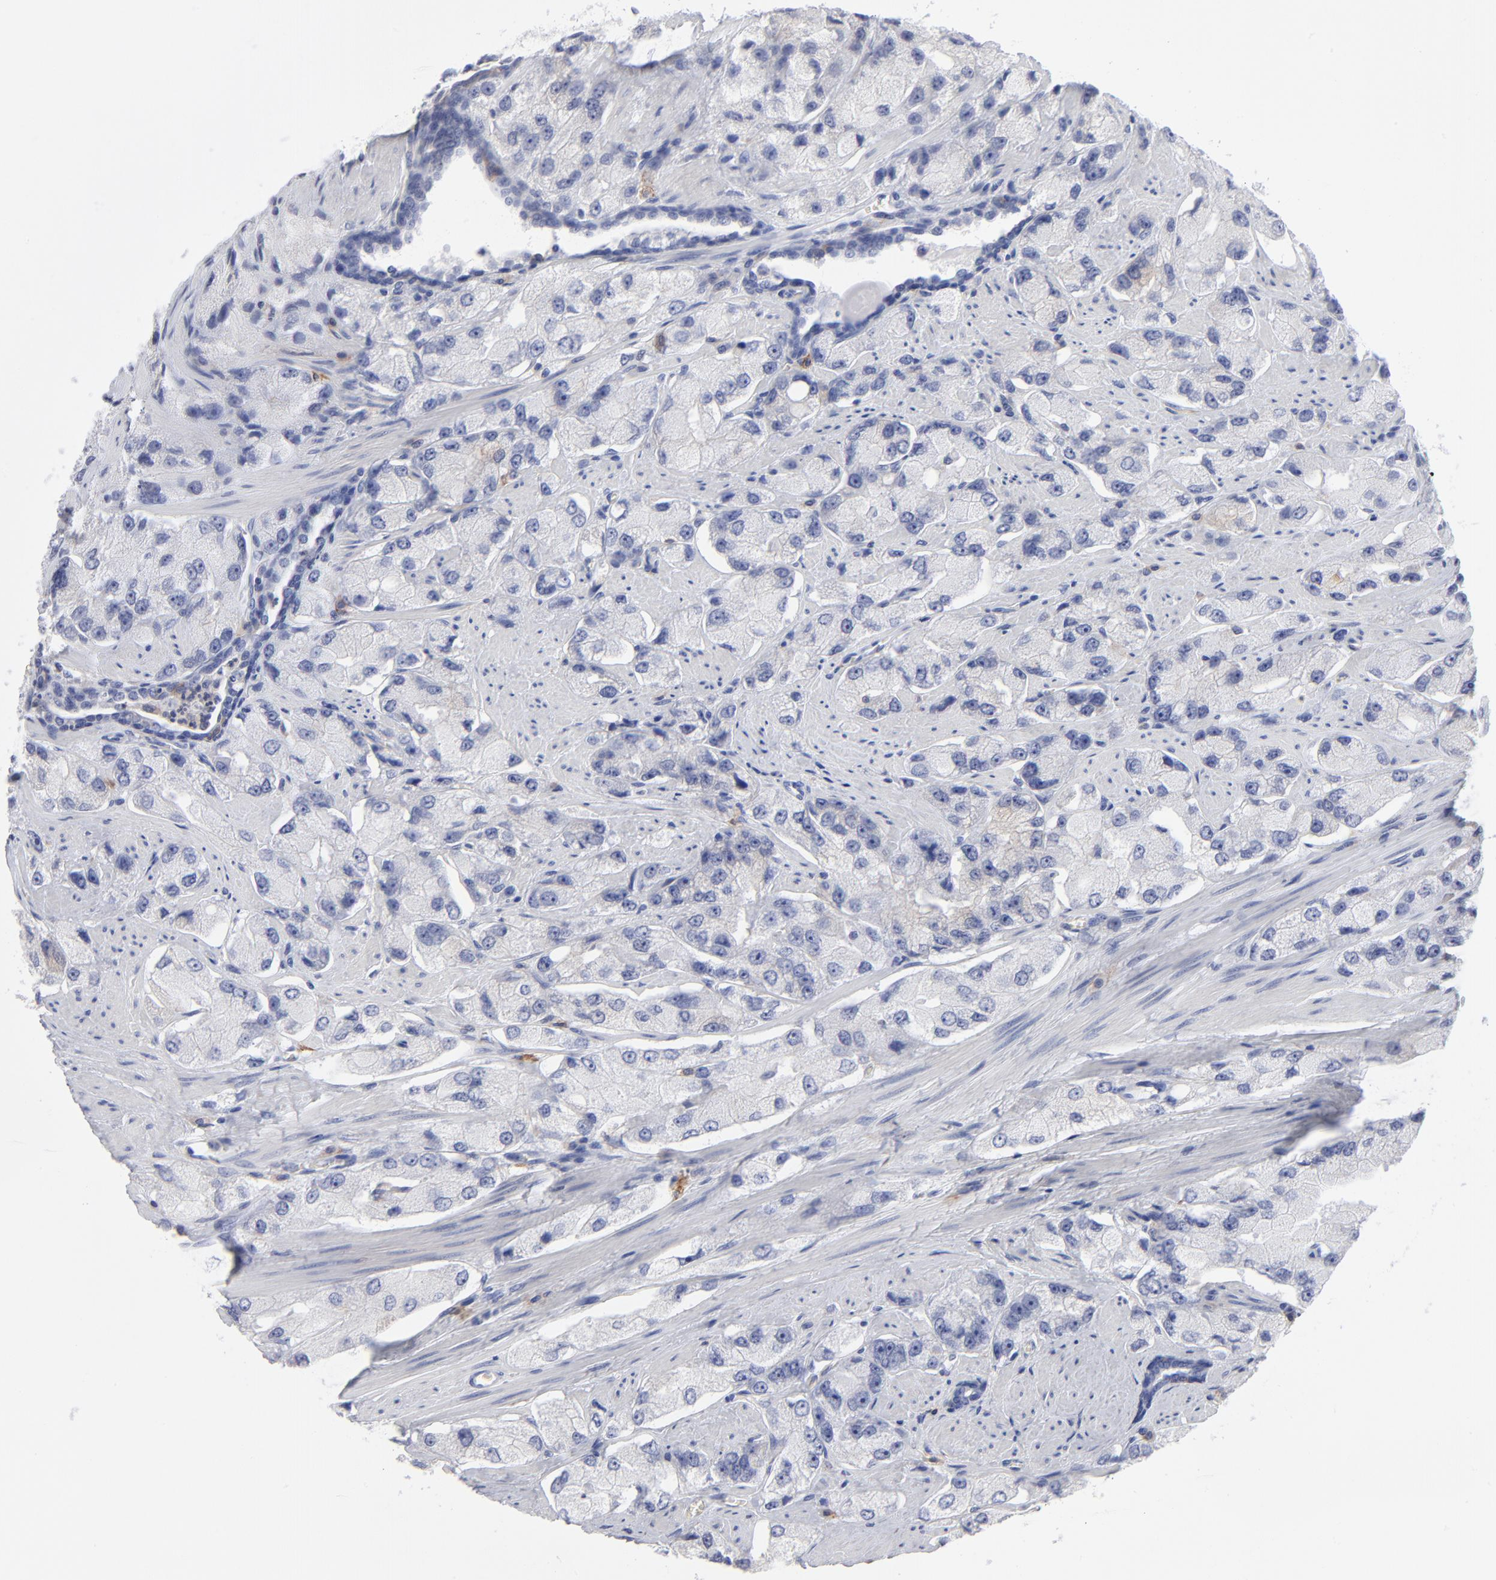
{"staining": {"intensity": "negative", "quantity": "none", "location": "none"}, "tissue": "prostate cancer", "cell_type": "Tumor cells", "image_type": "cancer", "snomed": [{"axis": "morphology", "description": "Adenocarcinoma, High grade"}, {"axis": "topography", "description": "Prostate"}], "caption": "High magnification brightfield microscopy of high-grade adenocarcinoma (prostate) stained with DAB (brown) and counterstained with hematoxylin (blue): tumor cells show no significant expression.", "gene": "LAT2", "patient": {"sex": "male", "age": 58}}